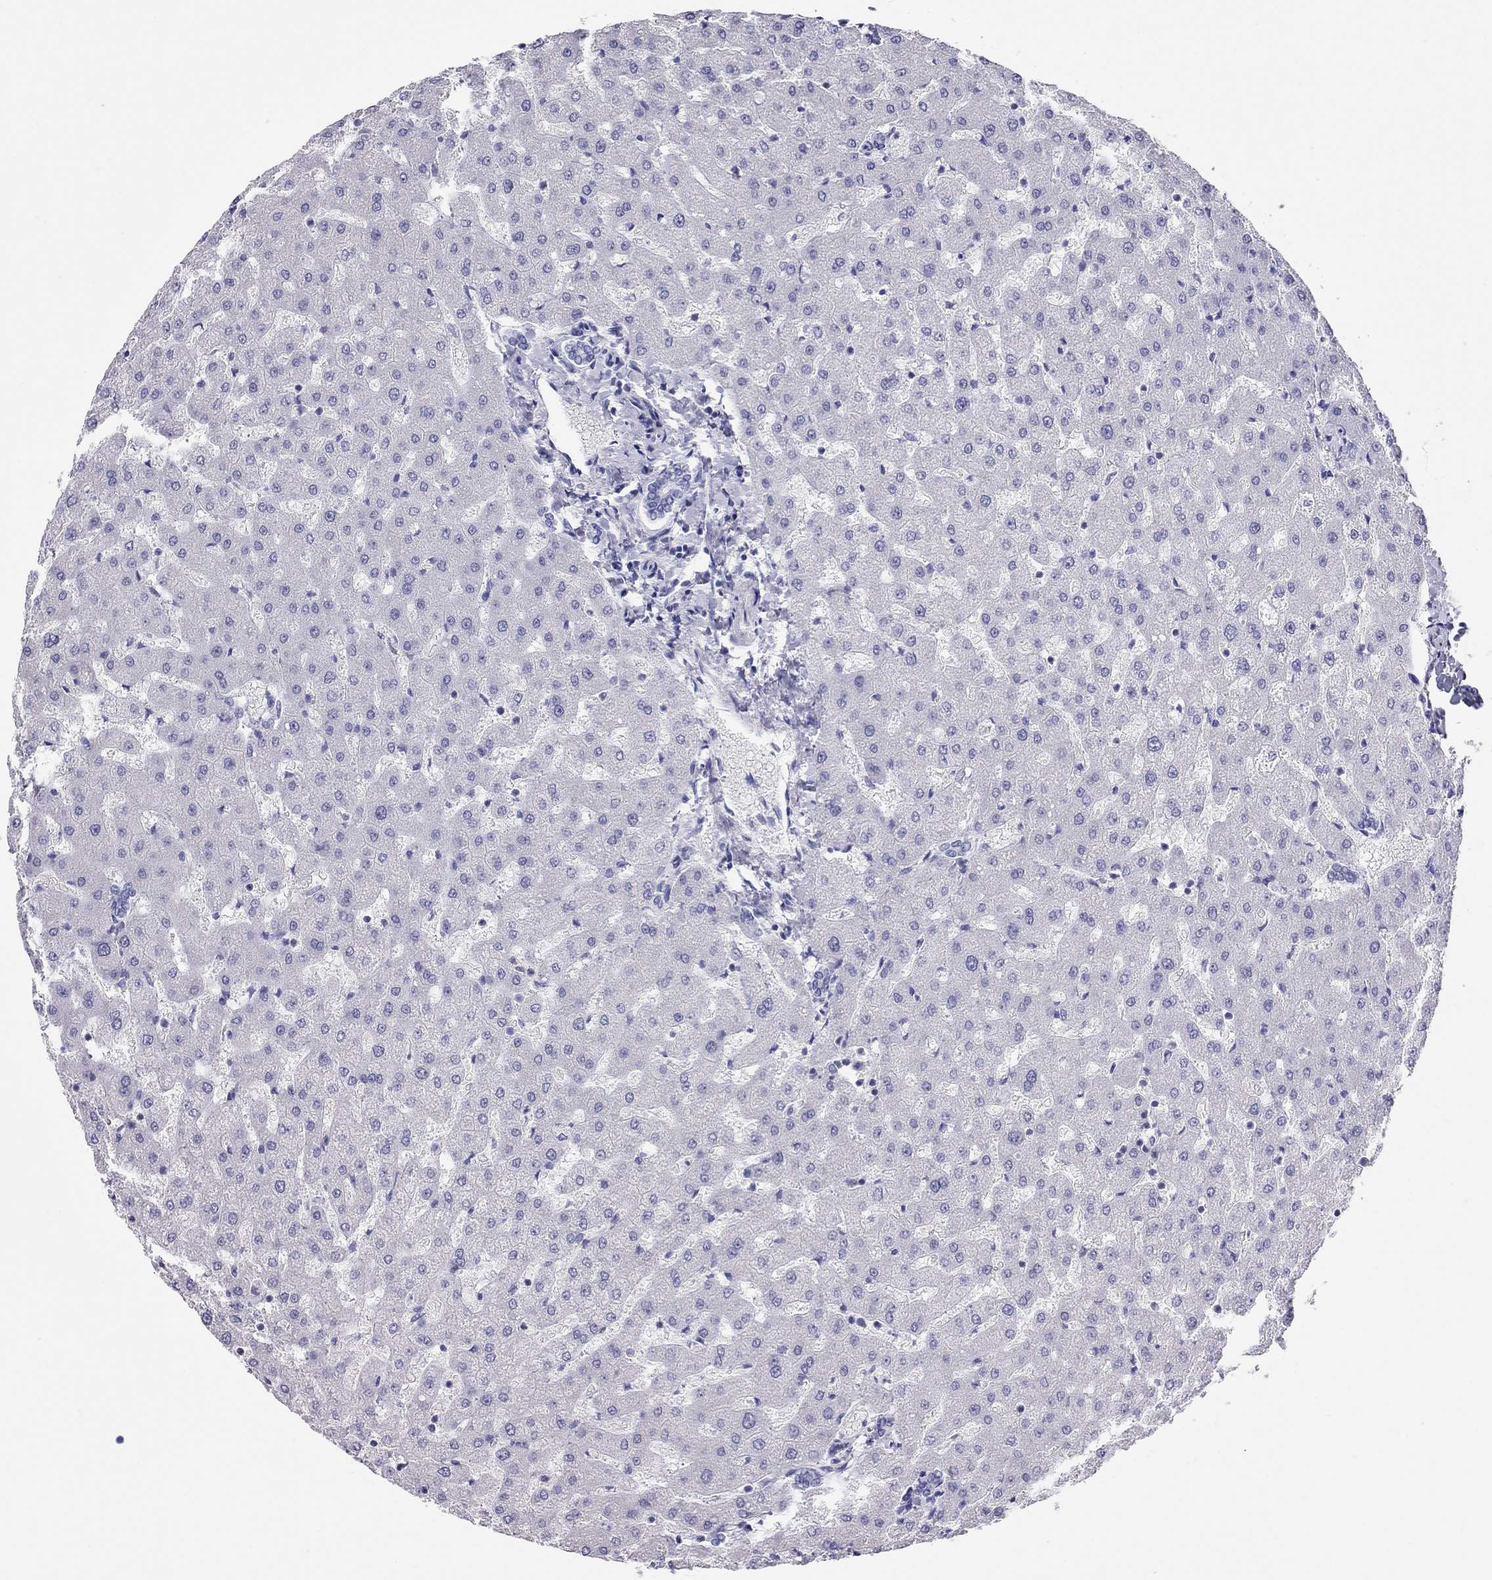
{"staining": {"intensity": "negative", "quantity": "none", "location": "none"}, "tissue": "liver", "cell_type": "Cholangiocytes", "image_type": "normal", "snomed": [{"axis": "morphology", "description": "Normal tissue, NOS"}, {"axis": "topography", "description": "Liver"}], "caption": "IHC photomicrograph of benign liver stained for a protein (brown), which demonstrates no expression in cholangiocytes.", "gene": "STAG3", "patient": {"sex": "female", "age": 50}}